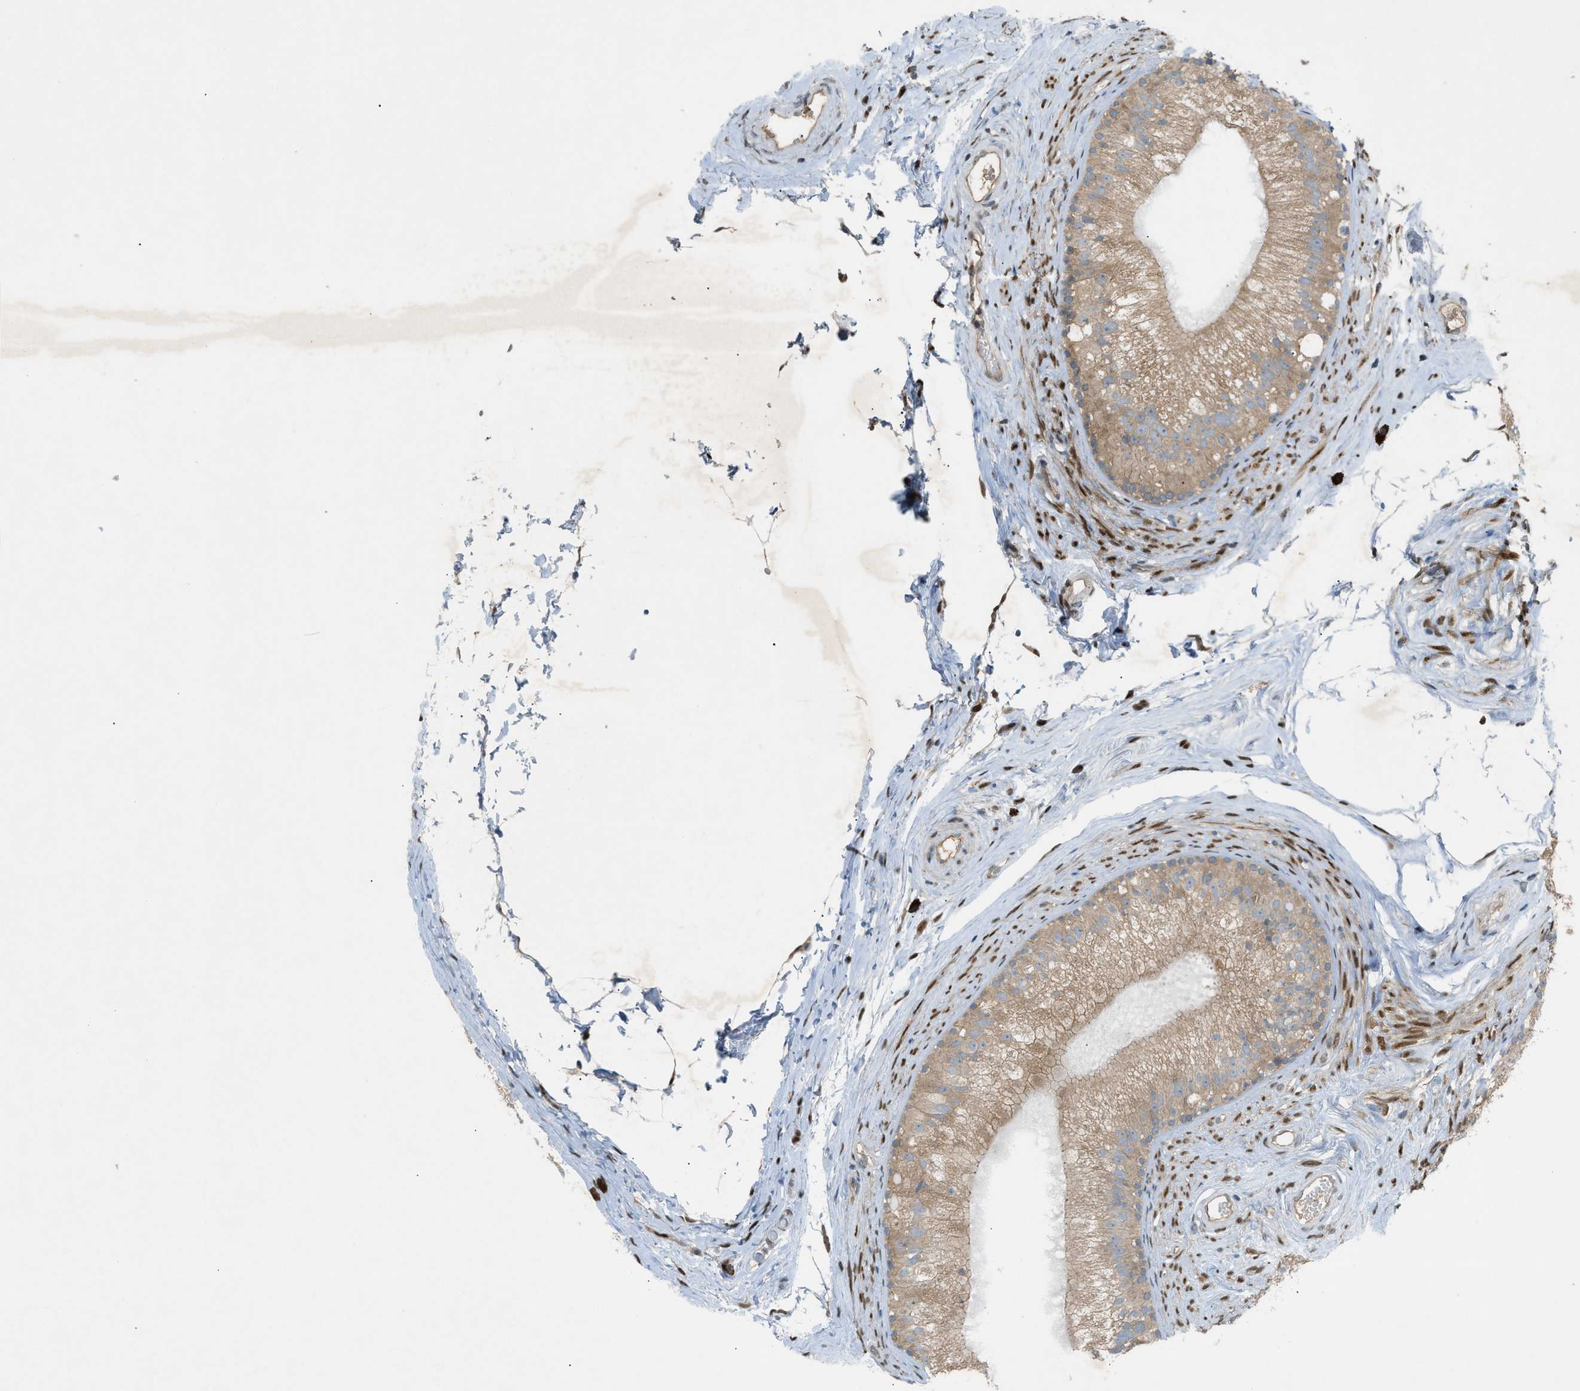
{"staining": {"intensity": "moderate", "quantity": ">75%", "location": "cytoplasmic/membranous"}, "tissue": "epididymis", "cell_type": "Glandular cells", "image_type": "normal", "snomed": [{"axis": "morphology", "description": "Normal tissue, NOS"}, {"axis": "topography", "description": "Epididymis"}], "caption": "Immunohistochemical staining of normal human epididymis shows >75% levels of moderate cytoplasmic/membranous protein expression in about >75% of glandular cells.", "gene": "DYRK1A", "patient": {"sex": "male", "age": 56}}